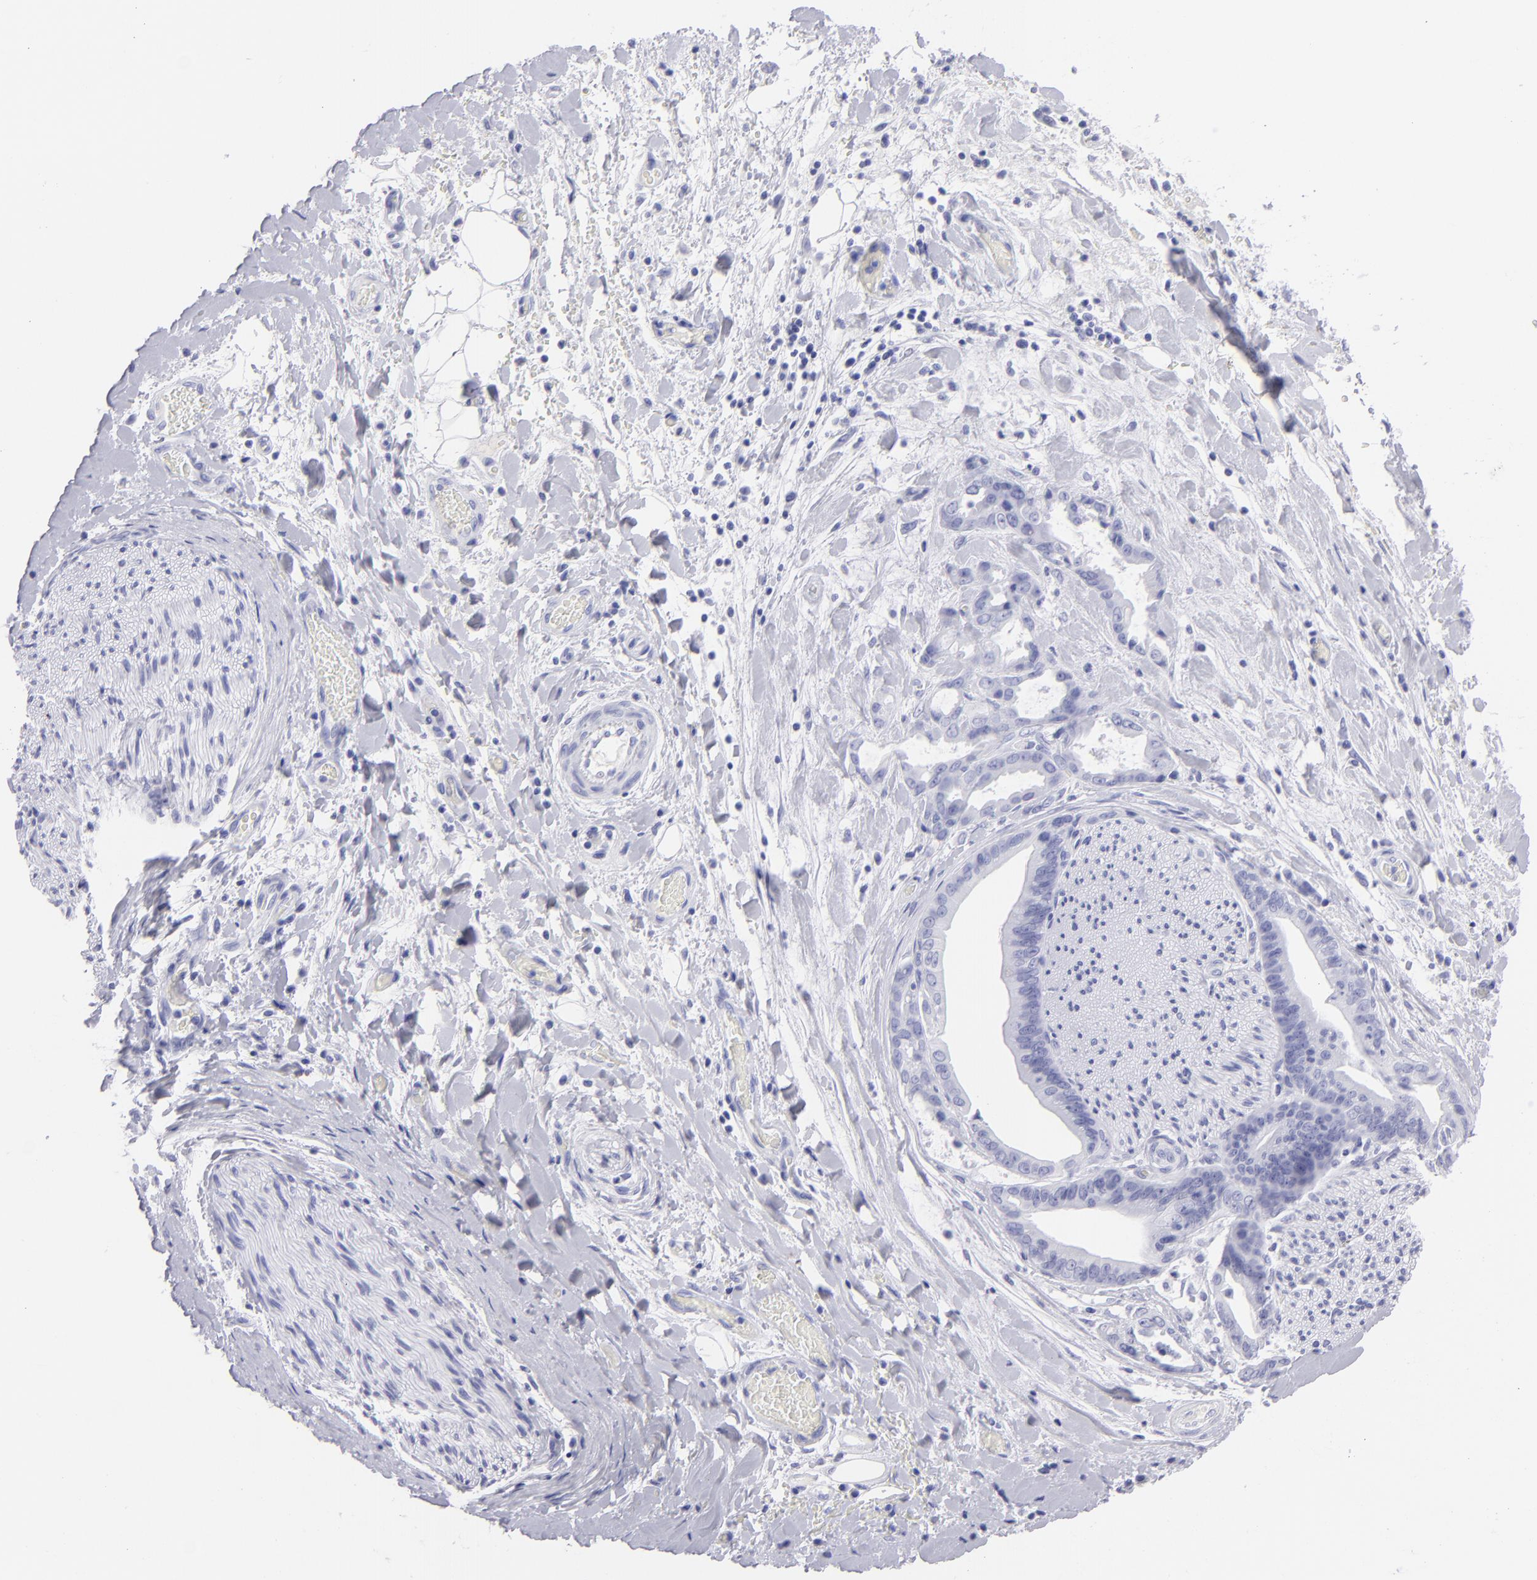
{"staining": {"intensity": "negative", "quantity": "none", "location": "none"}, "tissue": "liver cancer", "cell_type": "Tumor cells", "image_type": "cancer", "snomed": [{"axis": "morphology", "description": "Cholangiocarcinoma"}, {"axis": "topography", "description": "Liver"}], "caption": "The photomicrograph shows no staining of tumor cells in liver cancer.", "gene": "SLC1A2", "patient": {"sex": "male", "age": 58}}